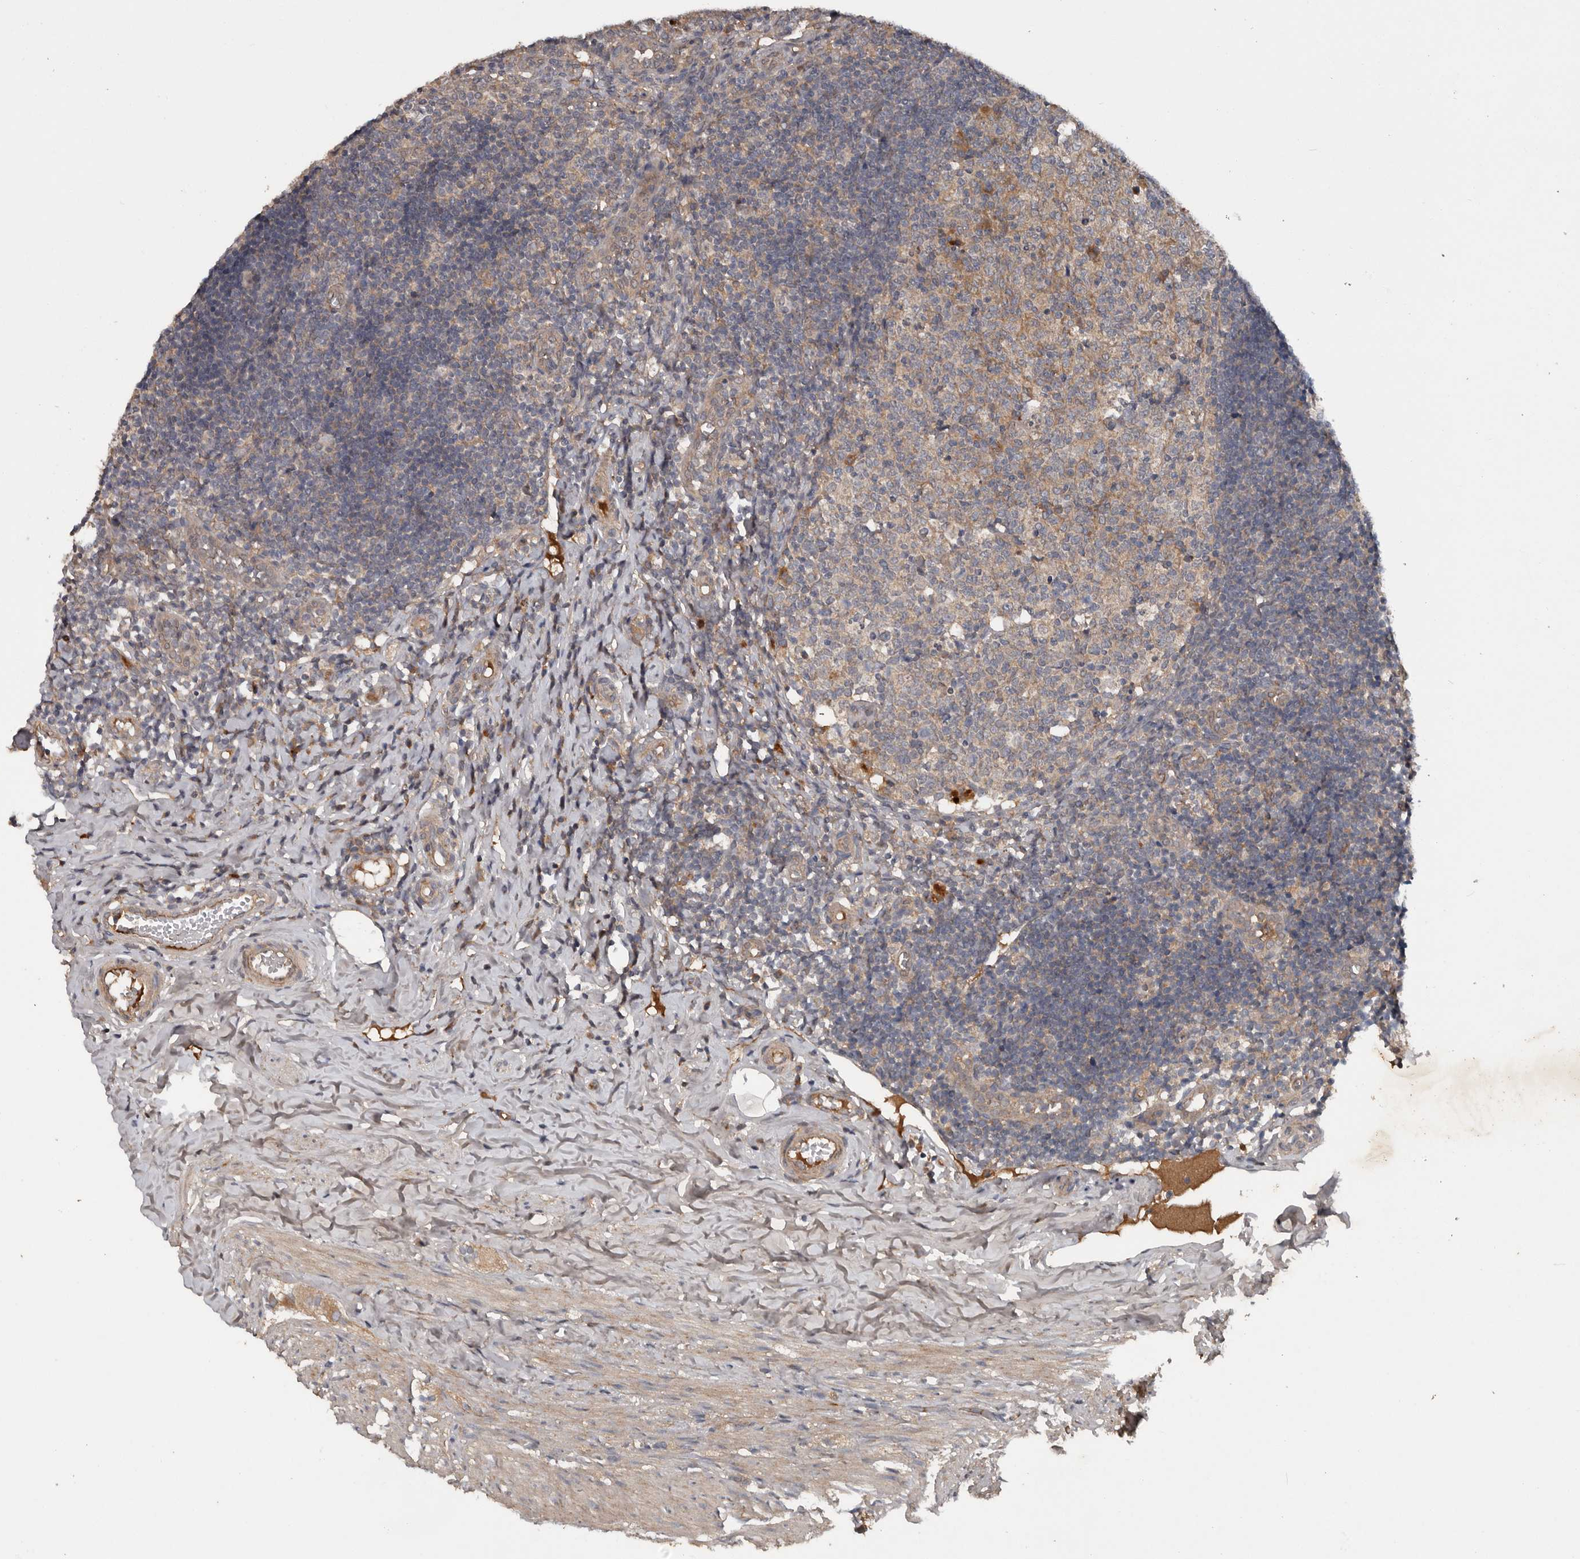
{"staining": {"intensity": "weak", "quantity": ">75%", "location": "cytoplasmic/membranous"}, "tissue": "appendix", "cell_type": "Glandular cells", "image_type": "normal", "snomed": [{"axis": "morphology", "description": "Normal tissue, NOS"}, {"axis": "topography", "description": "Appendix"}], "caption": "The immunohistochemical stain highlights weak cytoplasmic/membranous positivity in glandular cells of unremarkable appendix. (brown staining indicates protein expression, while blue staining denotes nuclei).", "gene": "DNAJB4", "patient": {"sex": "male", "age": 8}}